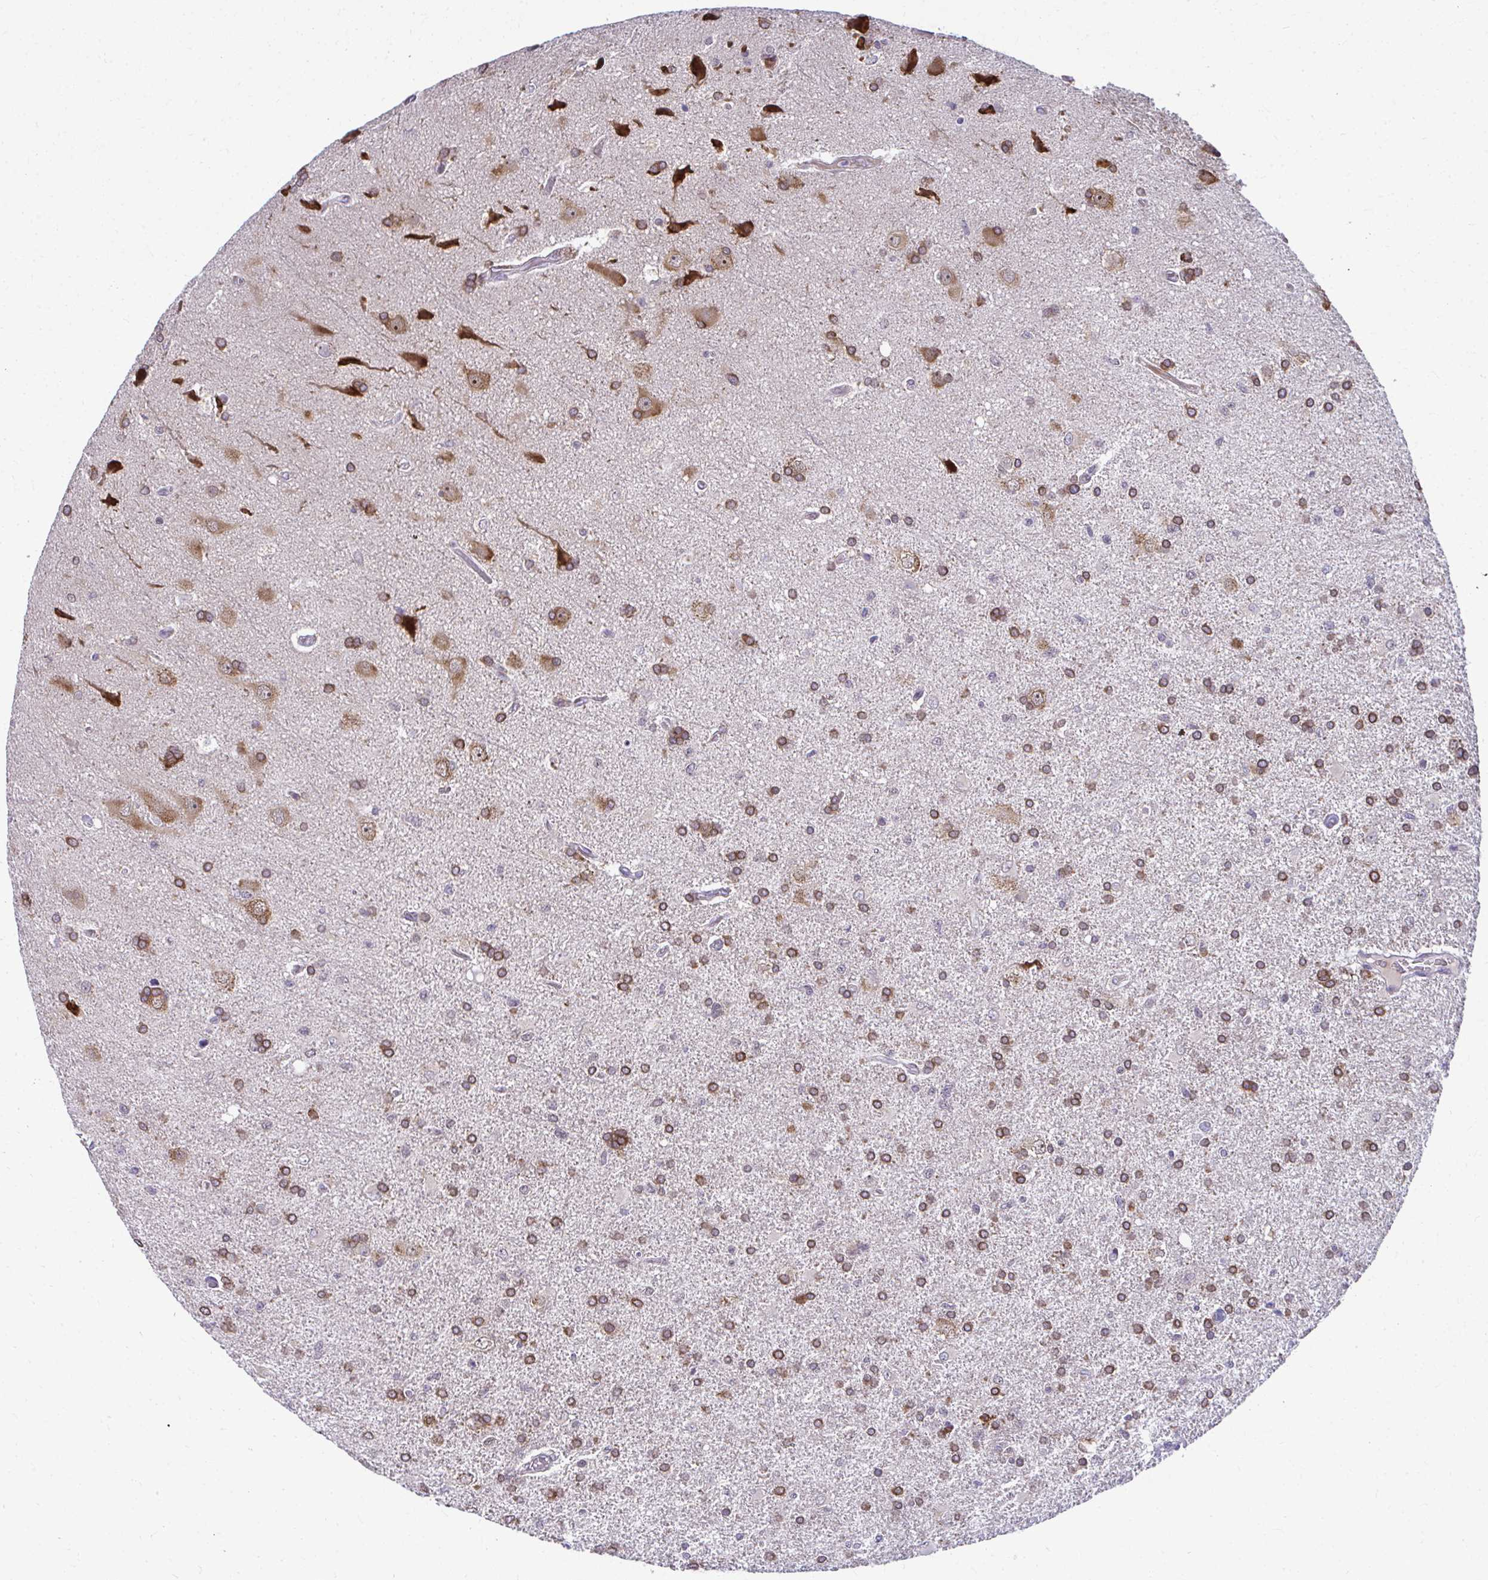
{"staining": {"intensity": "moderate", "quantity": ">75%", "location": "cytoplasmic/membranous"}, "tissue": "glioma", "cell_type": "Tumor cells", "image_type": "cancer", "snomed": [{"axis": "morphology", "description": "Glioma, malignant, High grade"}, {"axis": "topography", "description": "Brain"}], "caption": "Protein expression analysis of human glioma reveals moderate cytoplasmic/membranous staining in about >75% of tumor cells.", "gene": "MAF1", "patient": {"sex": "male", "age": 68}}